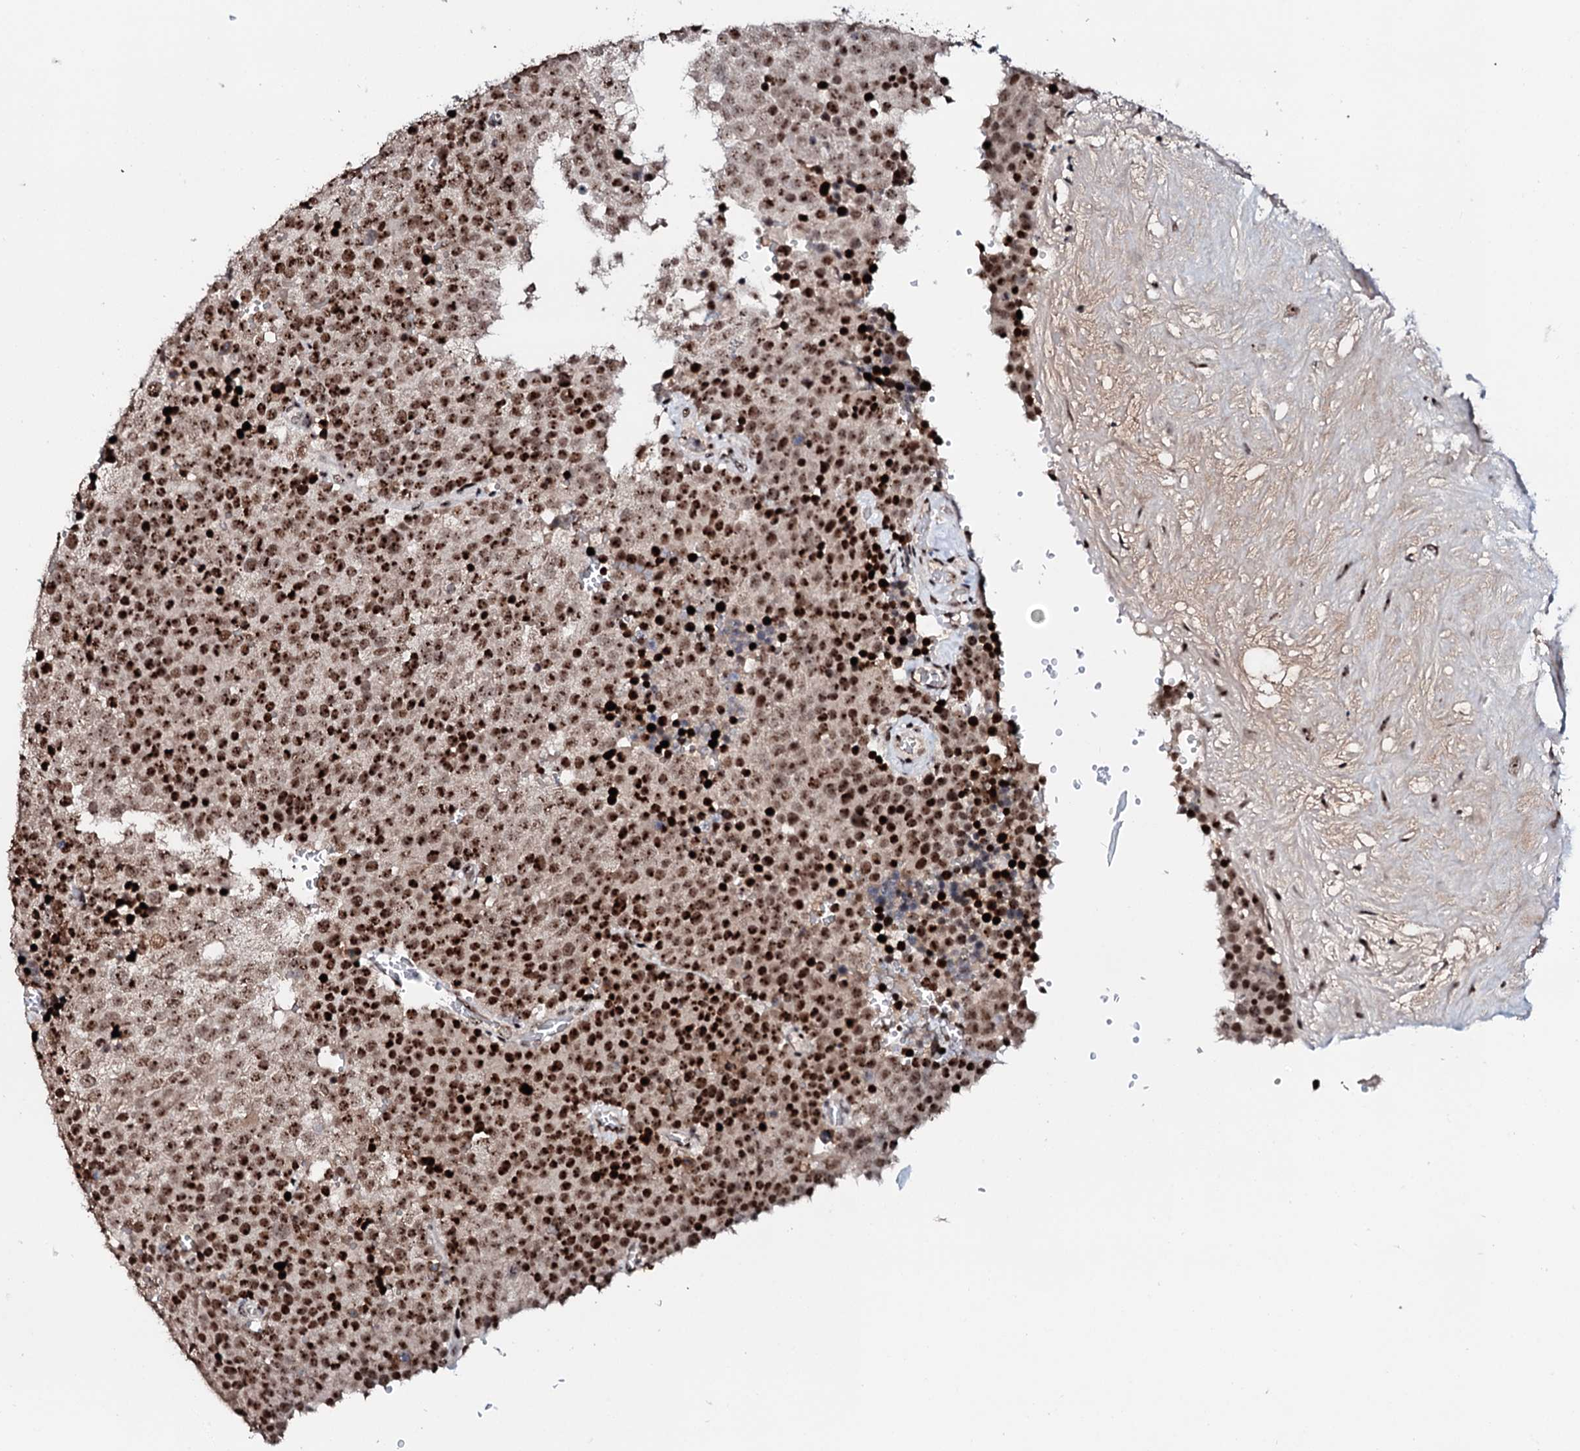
{"staining": {"intensity": "strong", "quantity": ">75%", "location": "nuclear"}, "tissue": "testis cancer", "cell_type": "Tumor cells", "image_type": "cancer", "snomed": [{"axis": "morphology", "description": "Seminoma, NOS"}, {"axis": "topography", "description": "Testis"}], "caption": "This micrograph shows IHC staining of seminoma (testis), with high strong nuclear expression in about >75% of tumor cells.", "gene": "NEUROG3", "patient": {"sex": "male", "age": 71}}